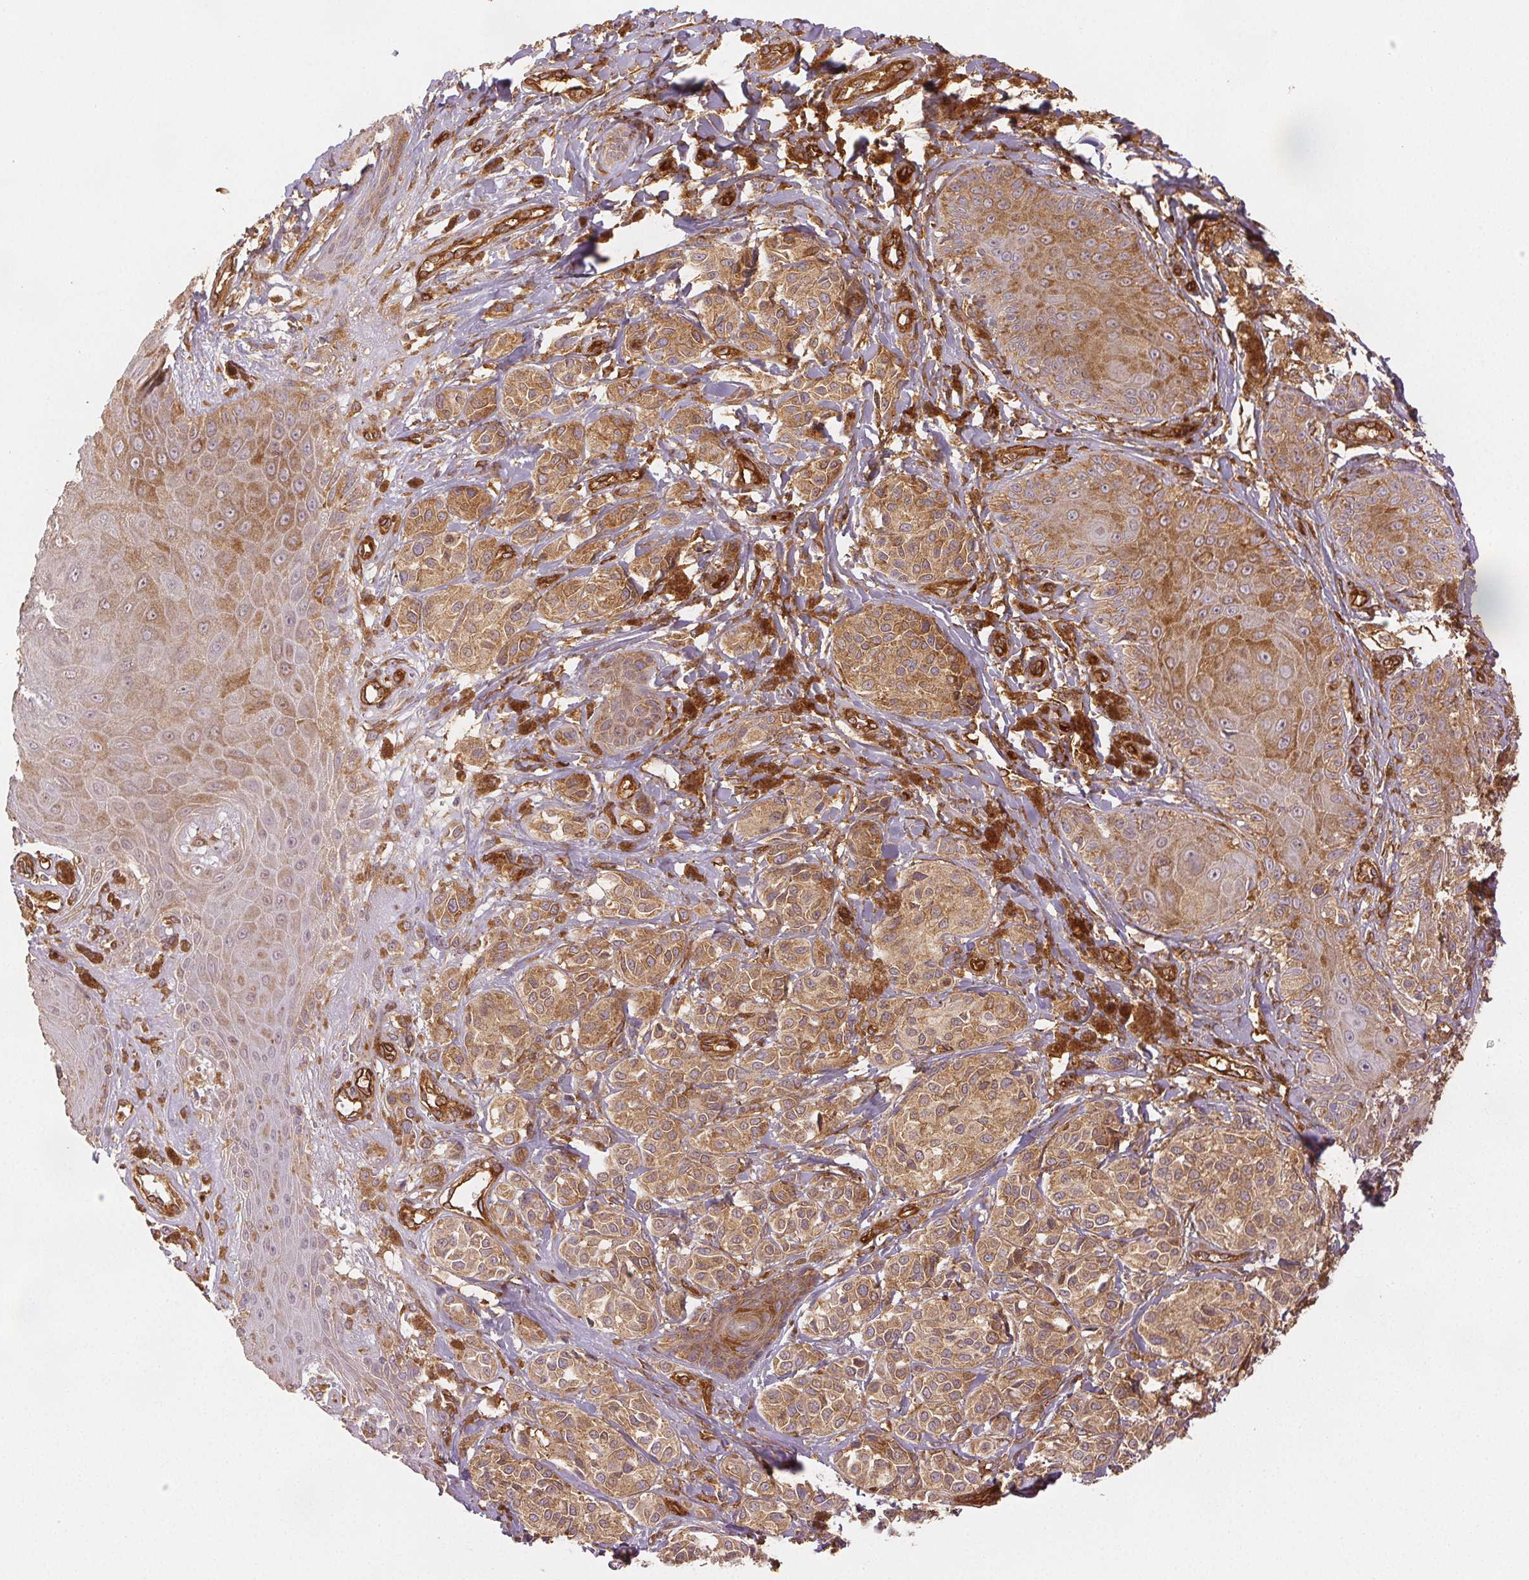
{"staining": {"intensity": "moderate", "quantity": ">75%", "location": "cytoplasmic/membranous"}, "tissue": "melanoma", "cell_type": "Tumor cells", "image_type": "cancer", "snomed": [{"axis": "morphology", "description": "Malignant melanoma, NOS"}, {"axis": "topography", "description": "Skin"}], "caption": "A brown stain highlights moderate cytoplasmic/membranous expression of a protein in malignant melanoma tumor cells. (DAB IHC, brown staining for protein, blue staining for nuclei).", "gene": "DIAPH2", "patient": {"sex": "female", "age": 80}}